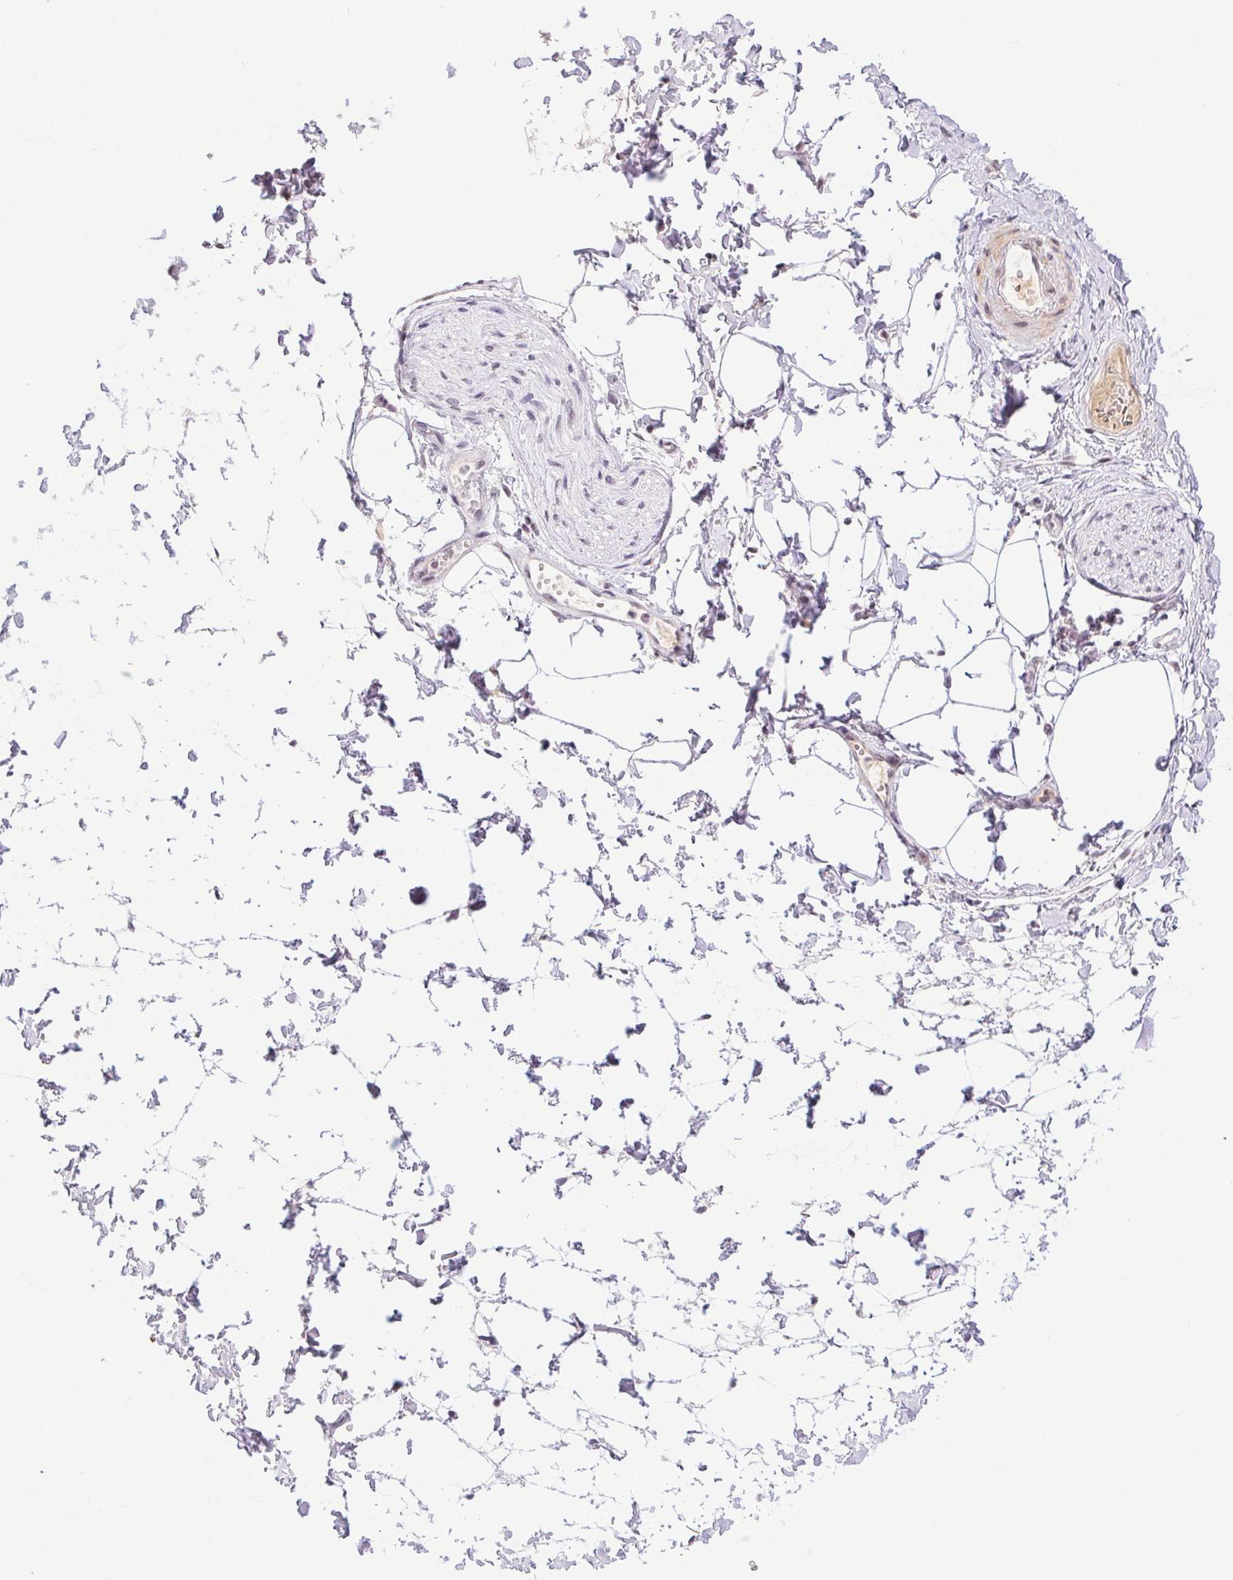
{"staining": {"intensity": "negative", "quantity": "none", "location": "none"}, "tissue": "adipose tissue", "cell_type": "Adipocytes", "image_type": "normal", "snomed": [{"axis": "morphology", "description": "Normal tissue, NOS"}, {"axis": "topography", "description": "Smooth muscle"}, {"axis": "topography", "description": "Peripheral nerve tissue"}], "caption": "Immunohistochemistry image of normal adipose tissue stained for a protein (brown), which demonstrates no staining in adipocytes. The staining is performed using DAB (3,3'-diaminobenzidine) brown chromogen with nuclei counter-stained in using hematoxylin.", "gene": "DDX17", "patient": {"sex": "male", "age": 58}}